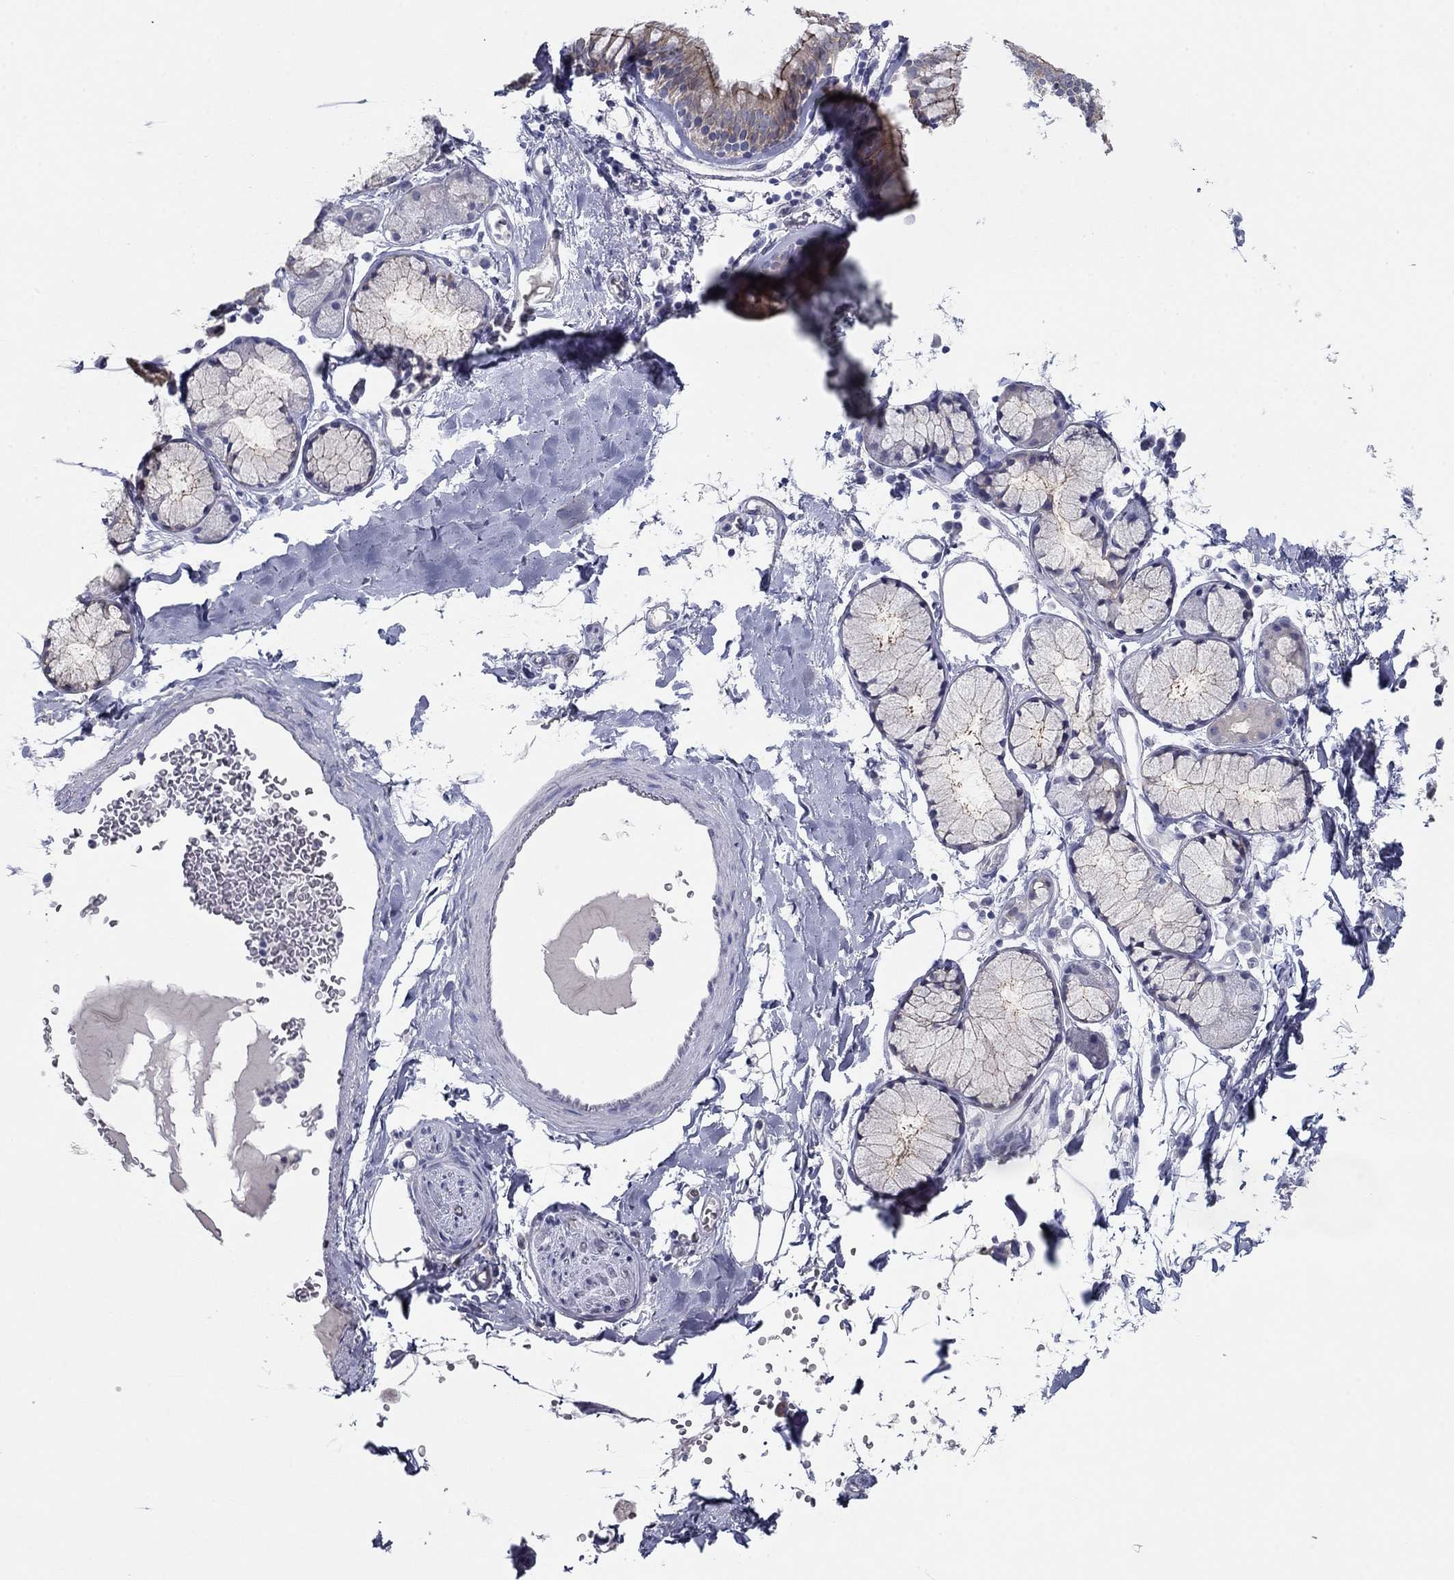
{"staining": {"intensity": "strong", "quantity": "<25%", "location": "cytoplasmic/membranous"}, "tissue": "bronchus", "cell_type": "Respiratory epithelial cells", "image_type": "normal", "snomed": [{"axis": "morphology", "description": "Normal tissue, NOS"}, {"axis": "morphology", "description": "Squamous cell carcinoma, NOS"}, {"axis": "topography", "description": "Cartilage tissue"}, {"axis": "topography", "description": "Bronchus"}], "caption": "The micrograph demonstrates immunohistochemical staining of benign bronchus. There is strong cytoplasmic/membranous staining is seen in approximately <25% of respiratory epithelial cells.", "gene": "PLS1", "patient": {"sex": "male", "age": 72}}